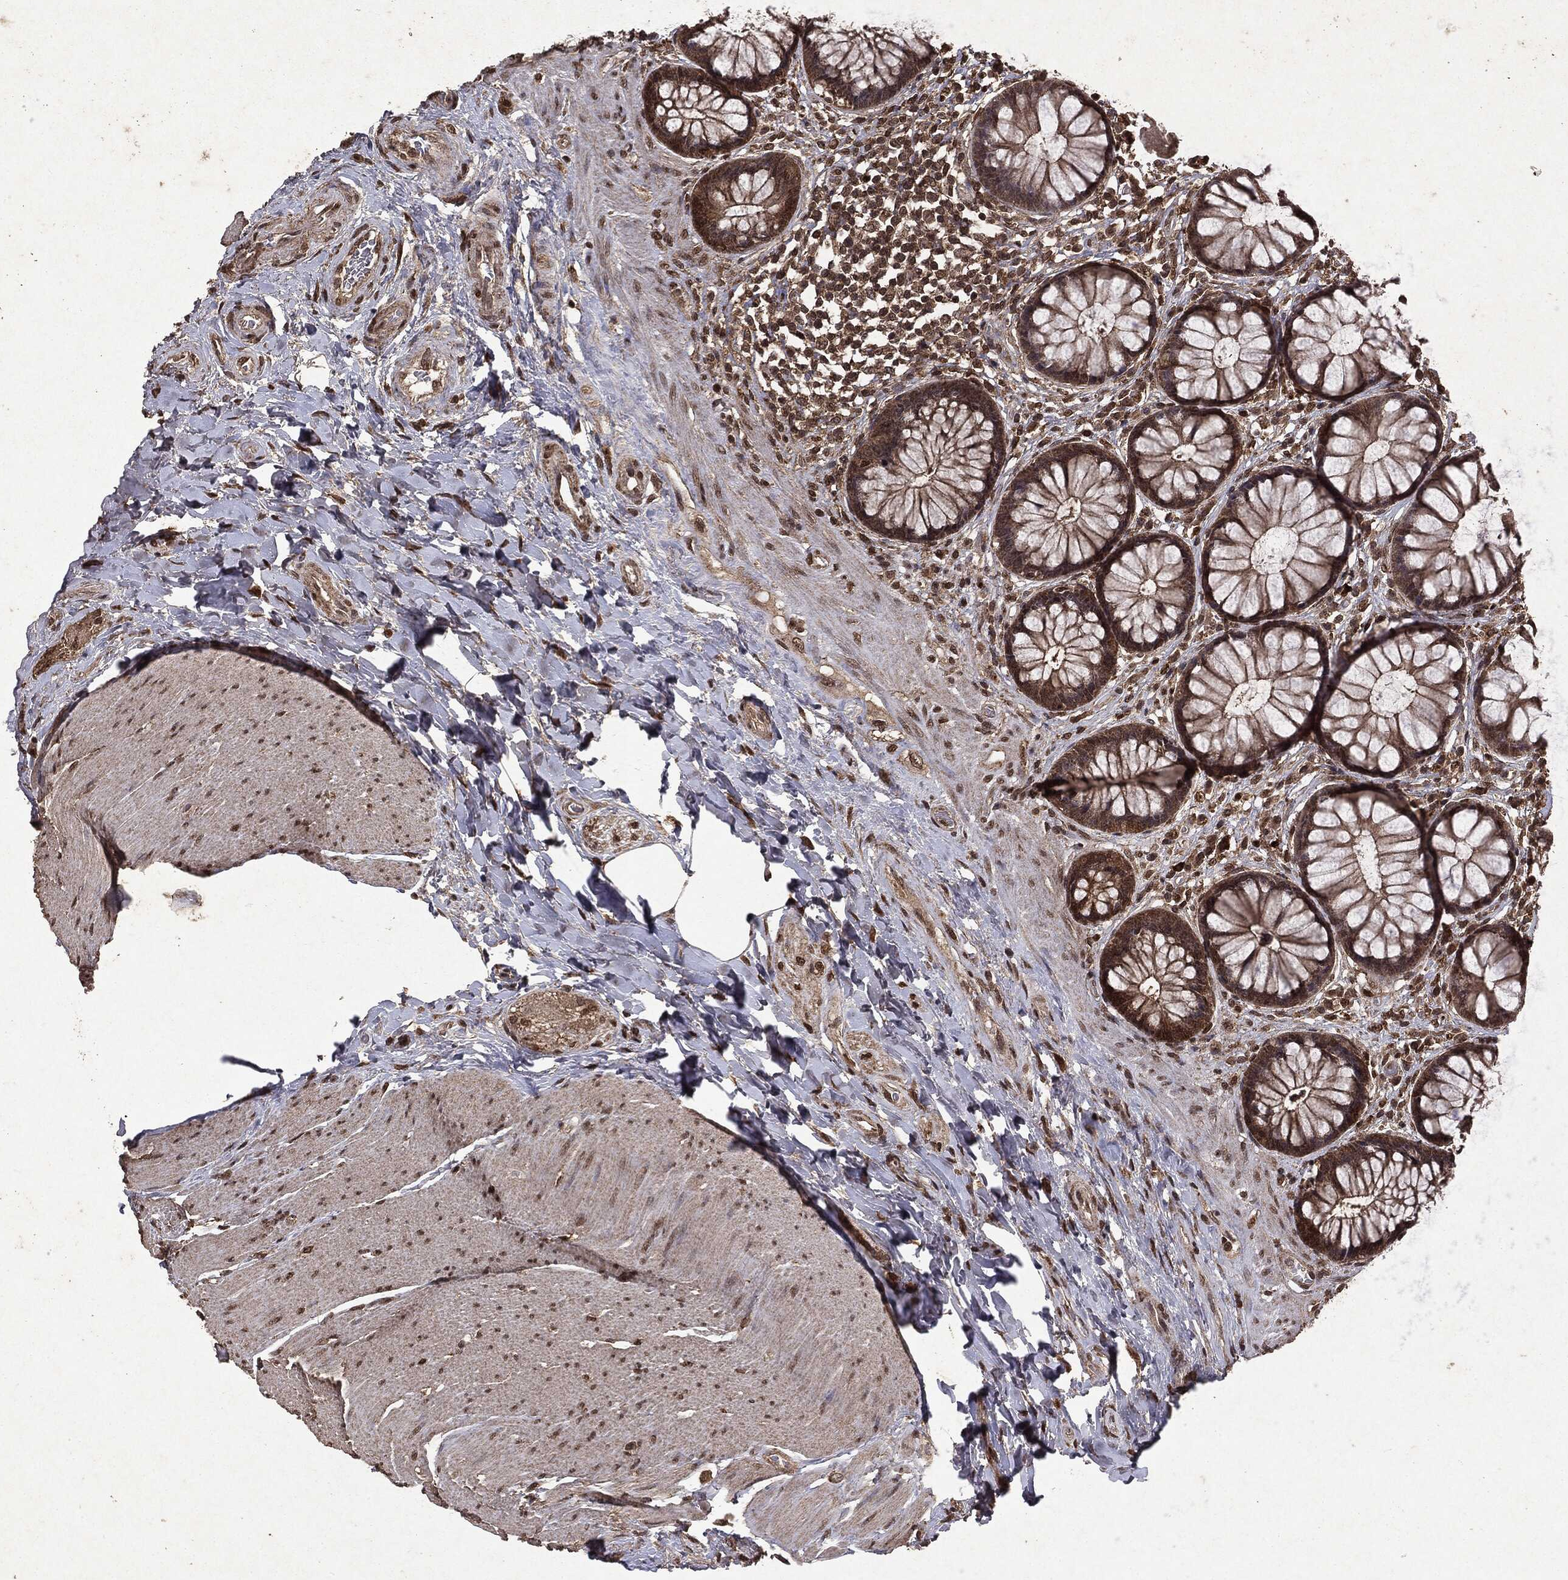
{"staining": {"intensity": "moderate", "quantity": ">75%", "location": "cytoplasmic/membranous,nuclear"}, "tissue": "rectum", "cell_type": "Glandular cells", "image_type": "normal", "snomed": [{"axis": "morphology", "description": "Normal tissue, NOS"}, {"axis": "topography", "description": "Rectum"}], "caption": "Immunohistochemistry (DAB) staining of normal rectum displays moderate cytoplasmic/membranous,nuclear protein expression in approximately >75% of glandular cells.", "gene": "PEBP1", "patient": {"sex": "female", "age": 58}}